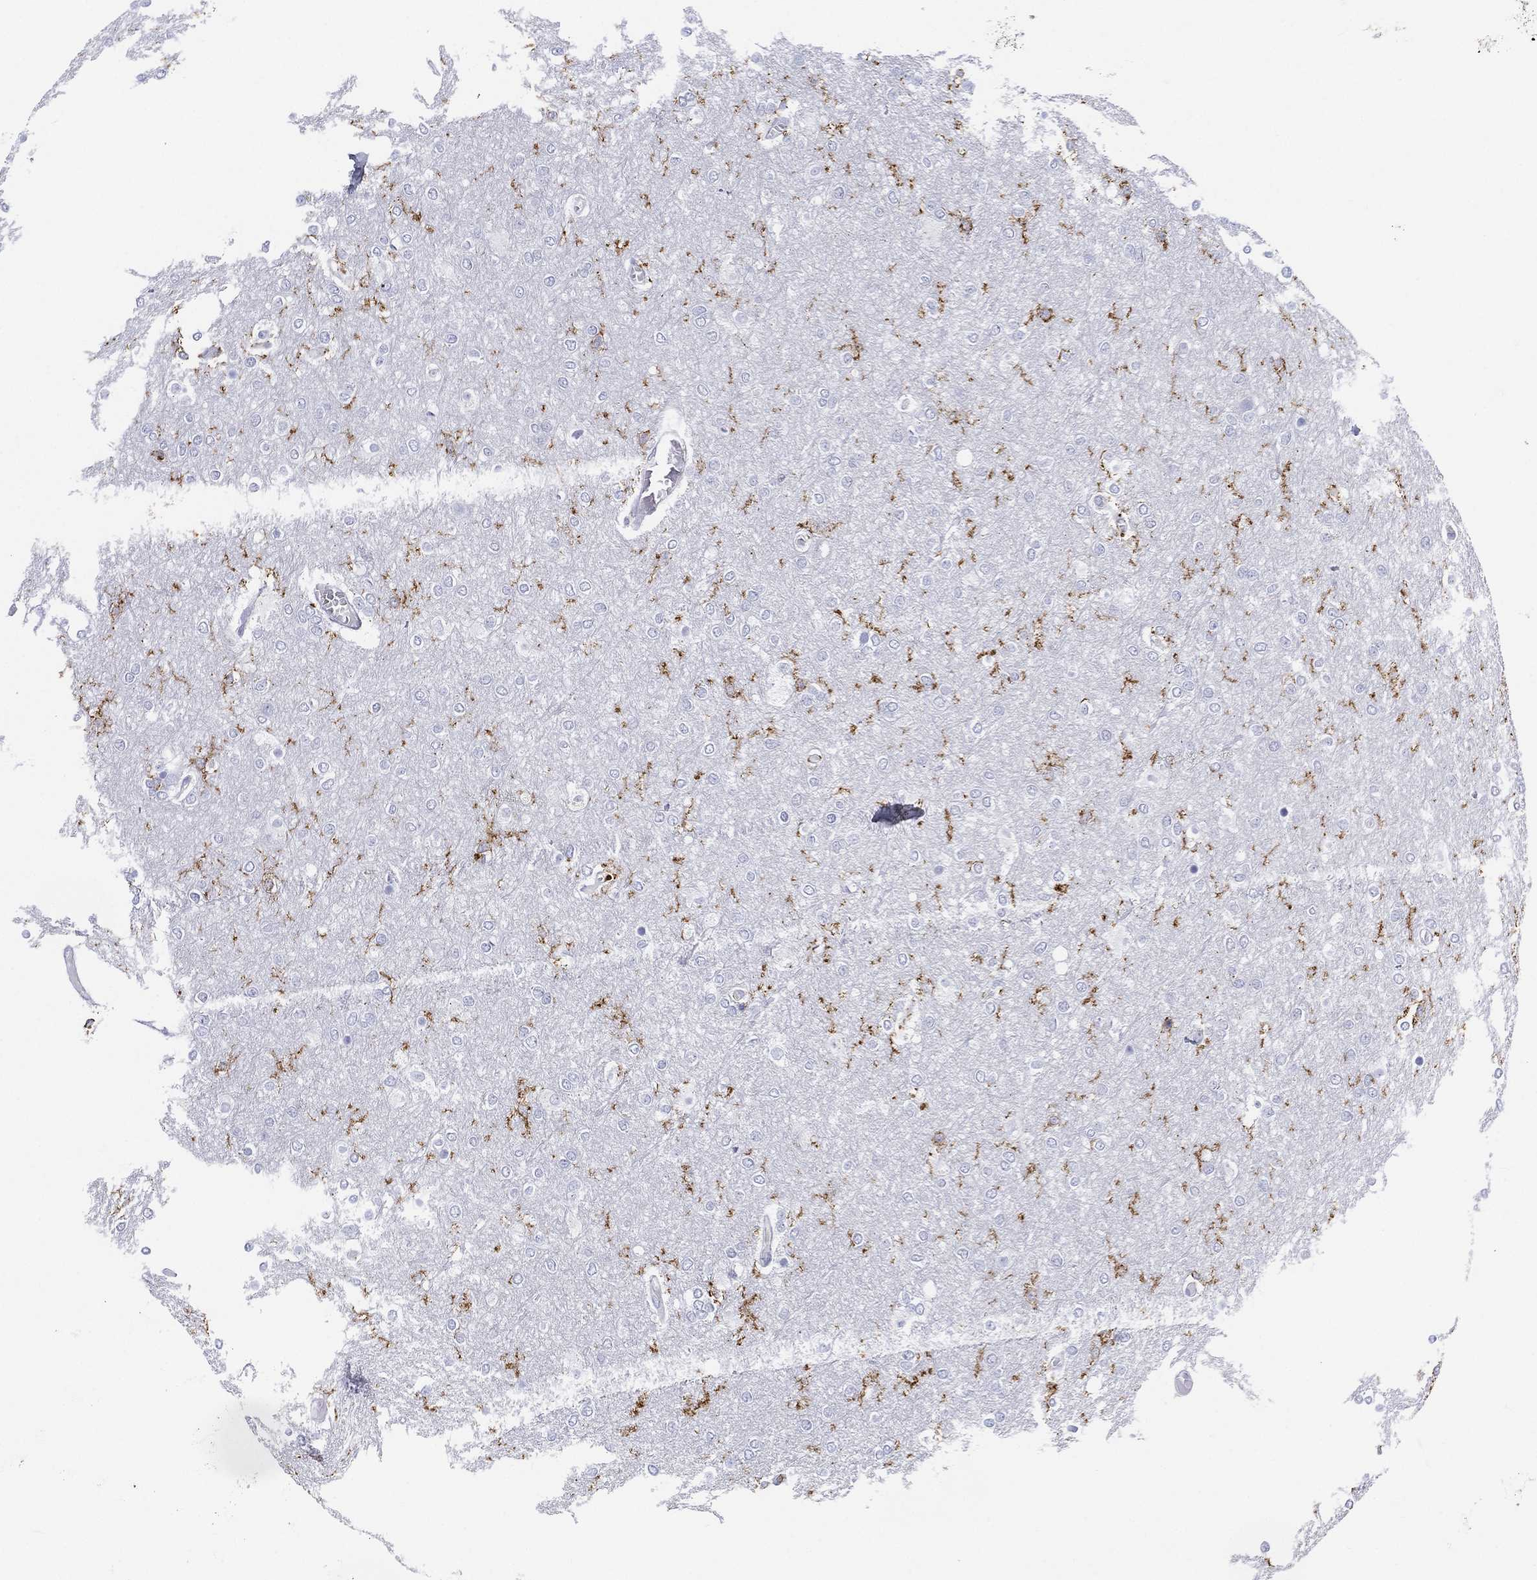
{"staining": {"intensity": "negative", "quantity": "none", "location": "none"}, "tissue": "glioma", "cell_type": "Tumor cells", "image_type": "cancer", "snomed": [{"axis": "morphology", "description": "Glioma, malignant, High grade"}, {"axis": "topography", "description": "Brain"}], "caption": "Immunohistochemistry image of malignant high-grade glioma stained for a protein (brown), which displays no positivity in tumor cells. Brightfield microscopy of immunohistochemistry stained with DAB (3,3'-diaminobenzidine) (brown) and hematoxylin (blue), captured at high magnification.", "gene": "SELPLG", "patient": {"sex": "female", "age": 61}}